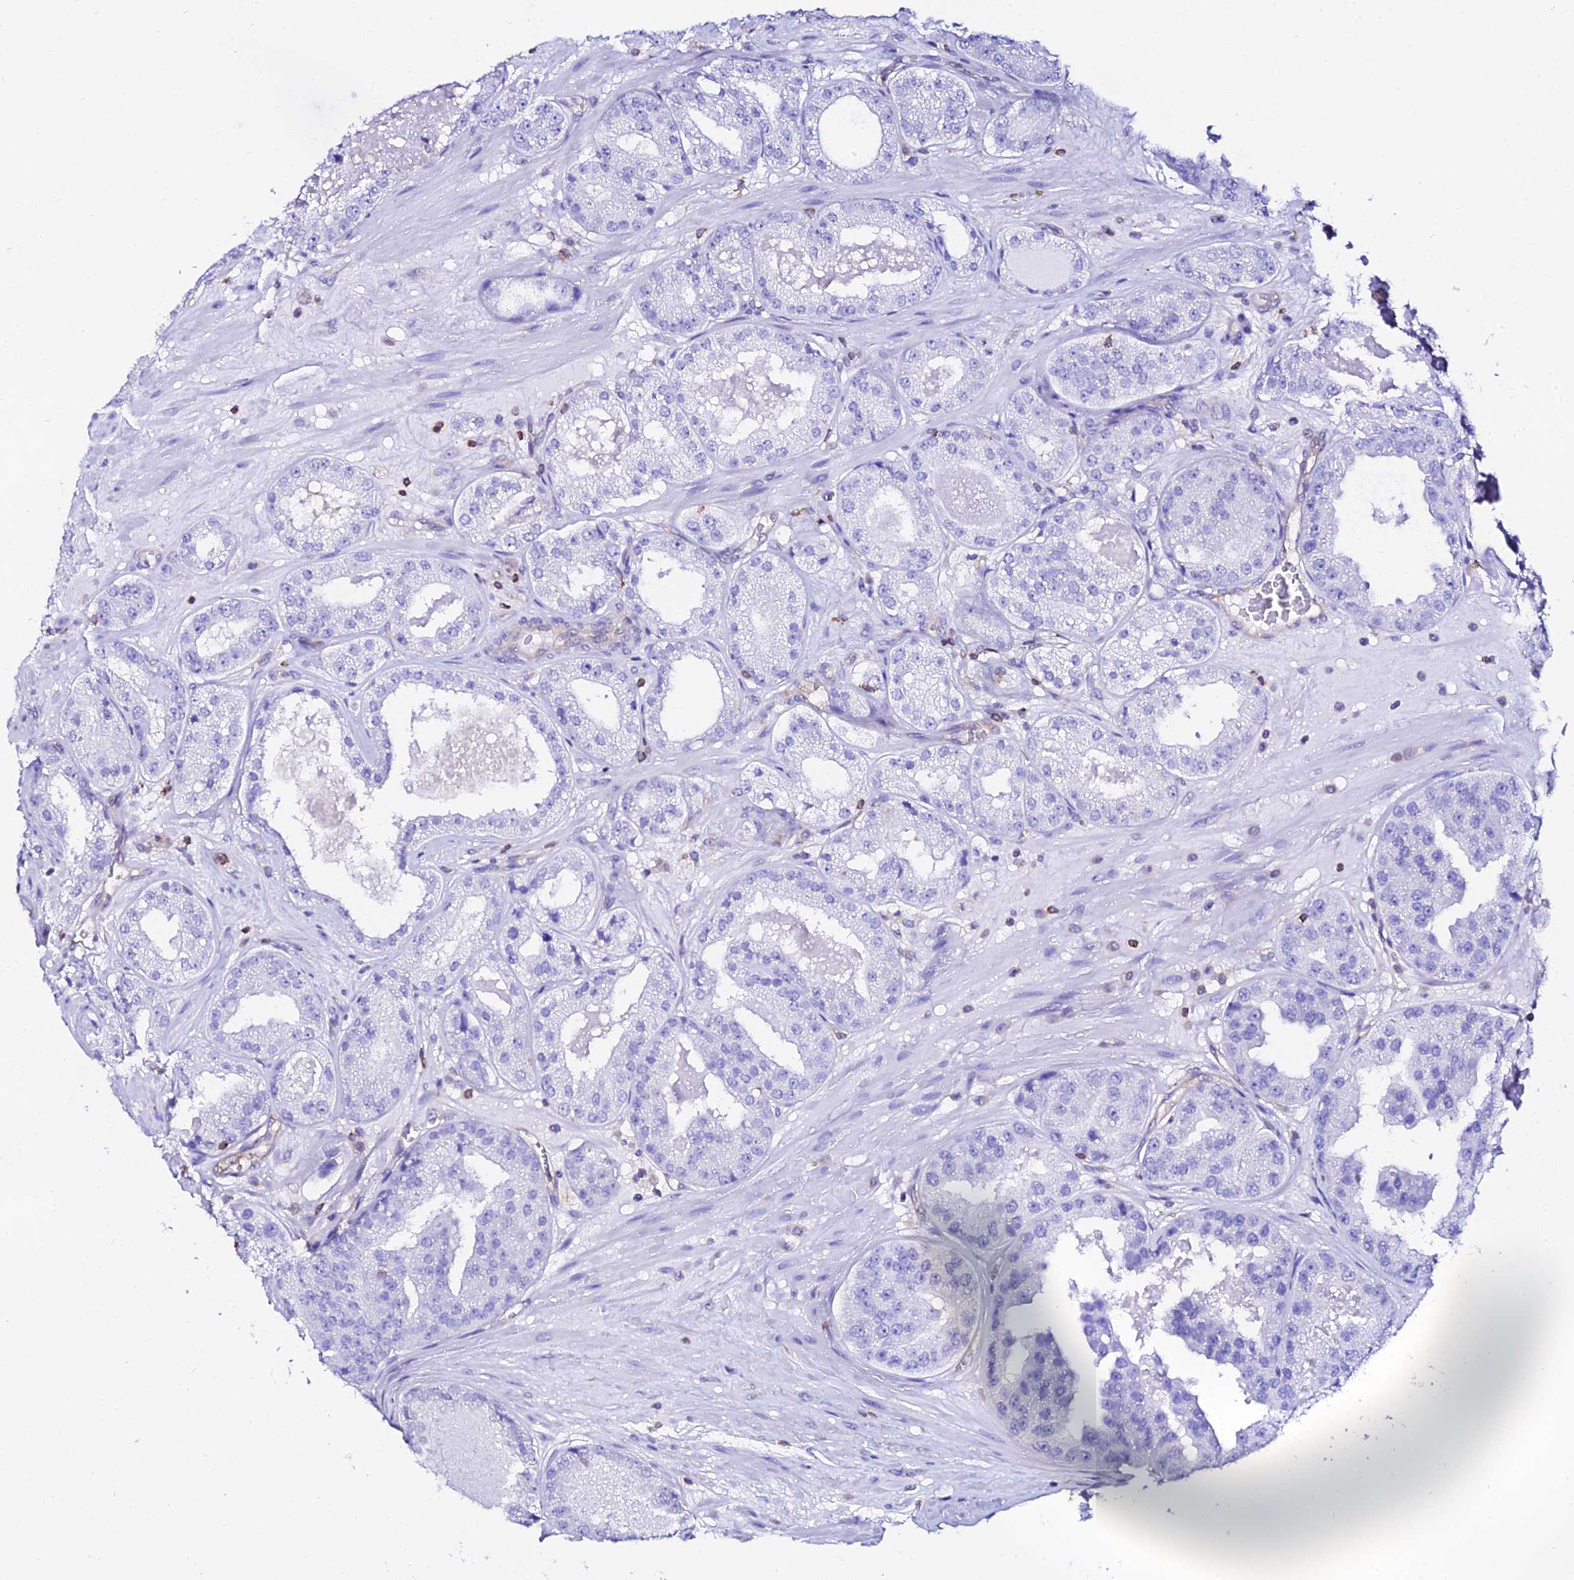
{"staining": {"intensity": "negative", "quantity": "none", "location": "none"}, "tissue": "prostate cancer", "cell_type": "Tumor cells", "image_type": "cancer", "snomed": [{"axis": "morphology", "description": "Adenocarcinoma, High grade"}, {"axis": "topography", "description": "Prostate"}], "caption": "The photomicrograph shows no significant positivity in tumor cells of adenocarcinoma (high-grade) (prostate).", "gene": "S100A16", "patient": {"sex": "male", "age": 63}}